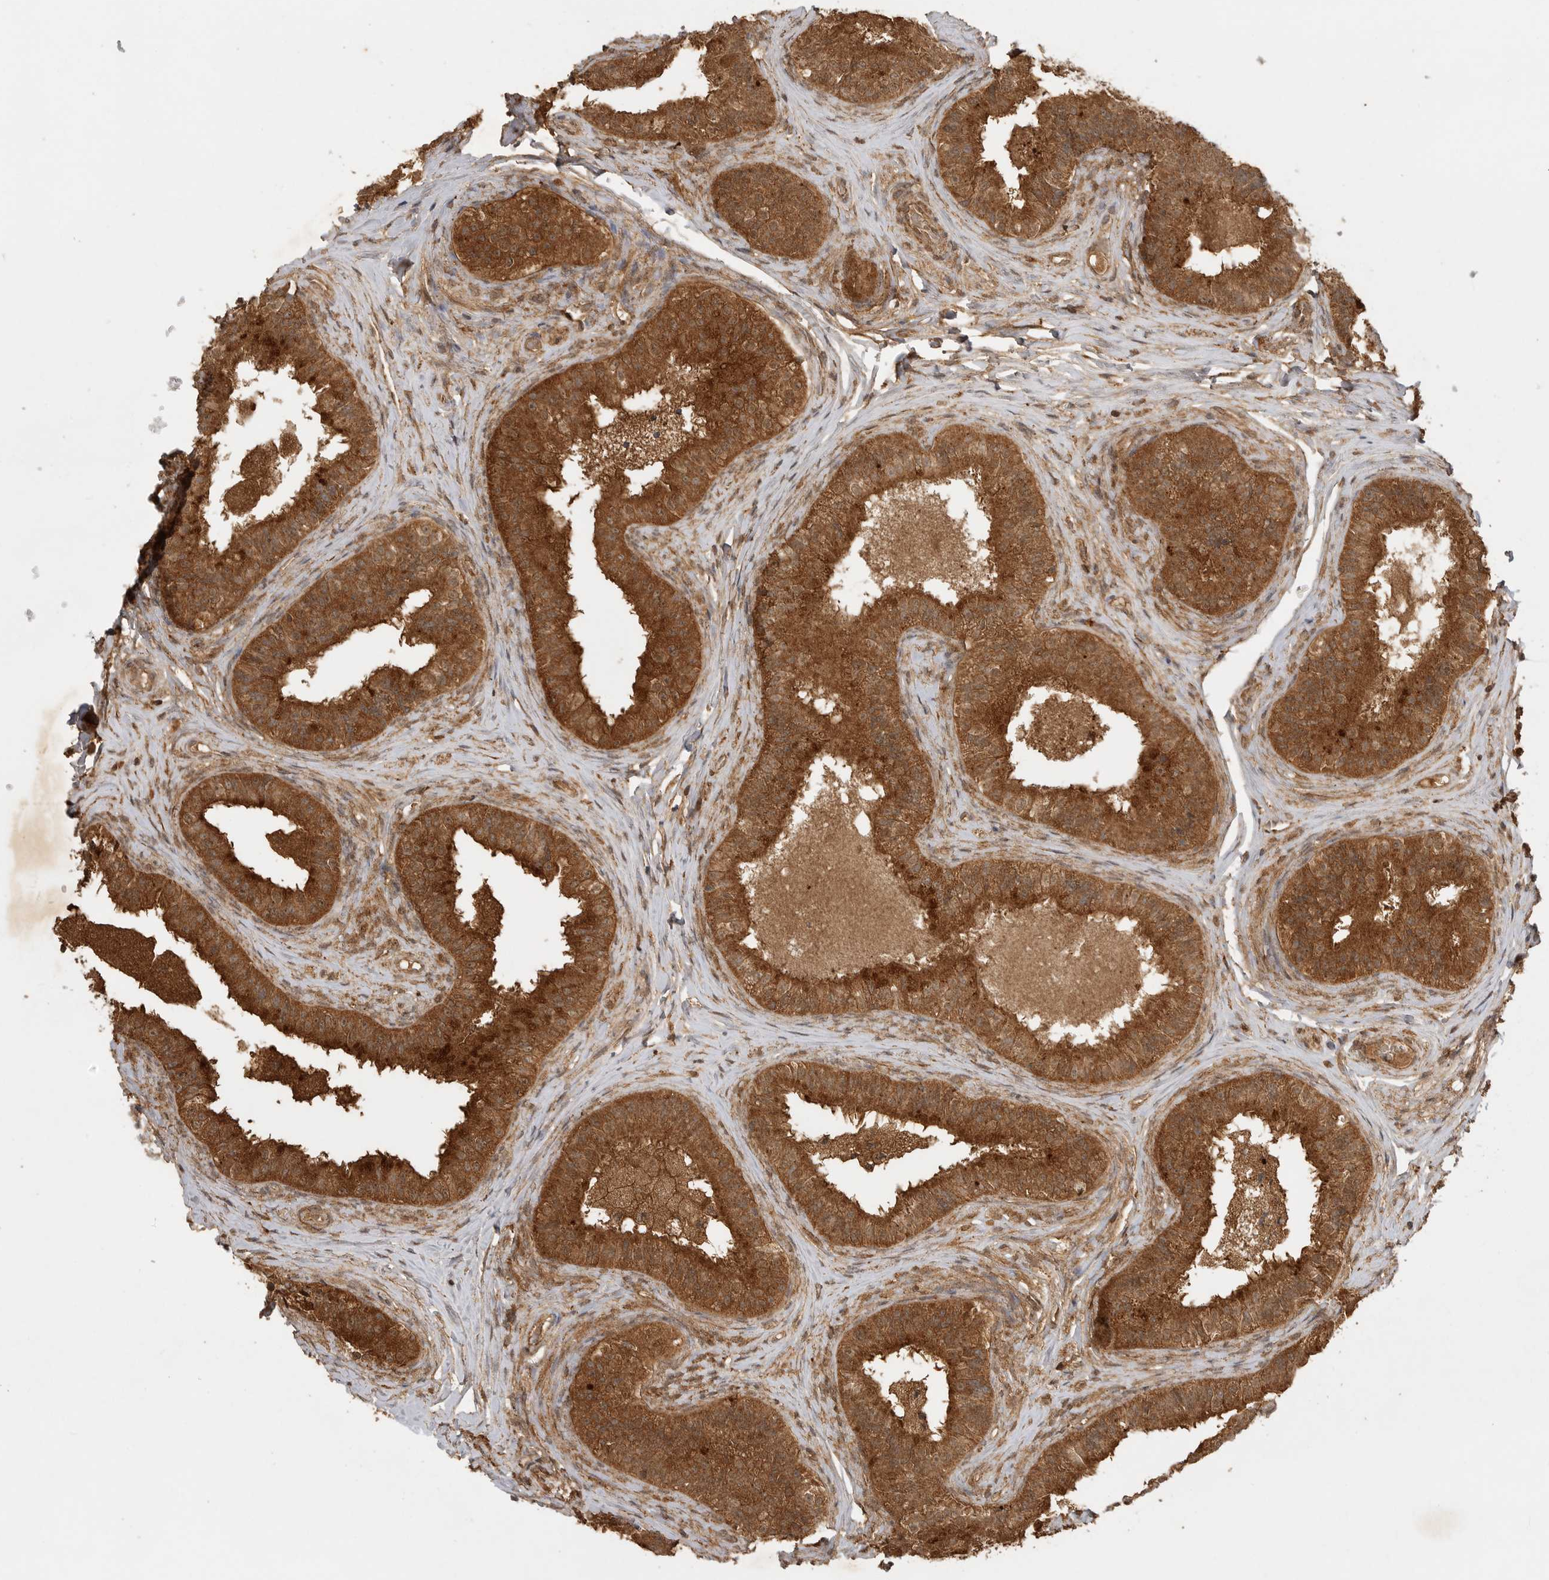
{"staining": {"intensity": "strong", "quantity": "25%-75%", "location": "cytoplasmic/membranous,nuclear"}, "tissue": "epididymis", "cell_type": "Glandular cells", "image_type": "normal", "snomed": [{"axis": "morphology", "description": "Normal tissue, NOS"}, {"axis": "topography", "description": "Epididymis"}], "caption": "Epididymis stained with immunohistochemistry (IHC) shows strong cytoplasmic/membranous,nuclear staining in about 25%-75% of glandular cells. Ihc stains the protein in brown and the nuclei are stained blue.", "gene": "ICOSLG", "patient": {"sex": "male", "age": 49}}